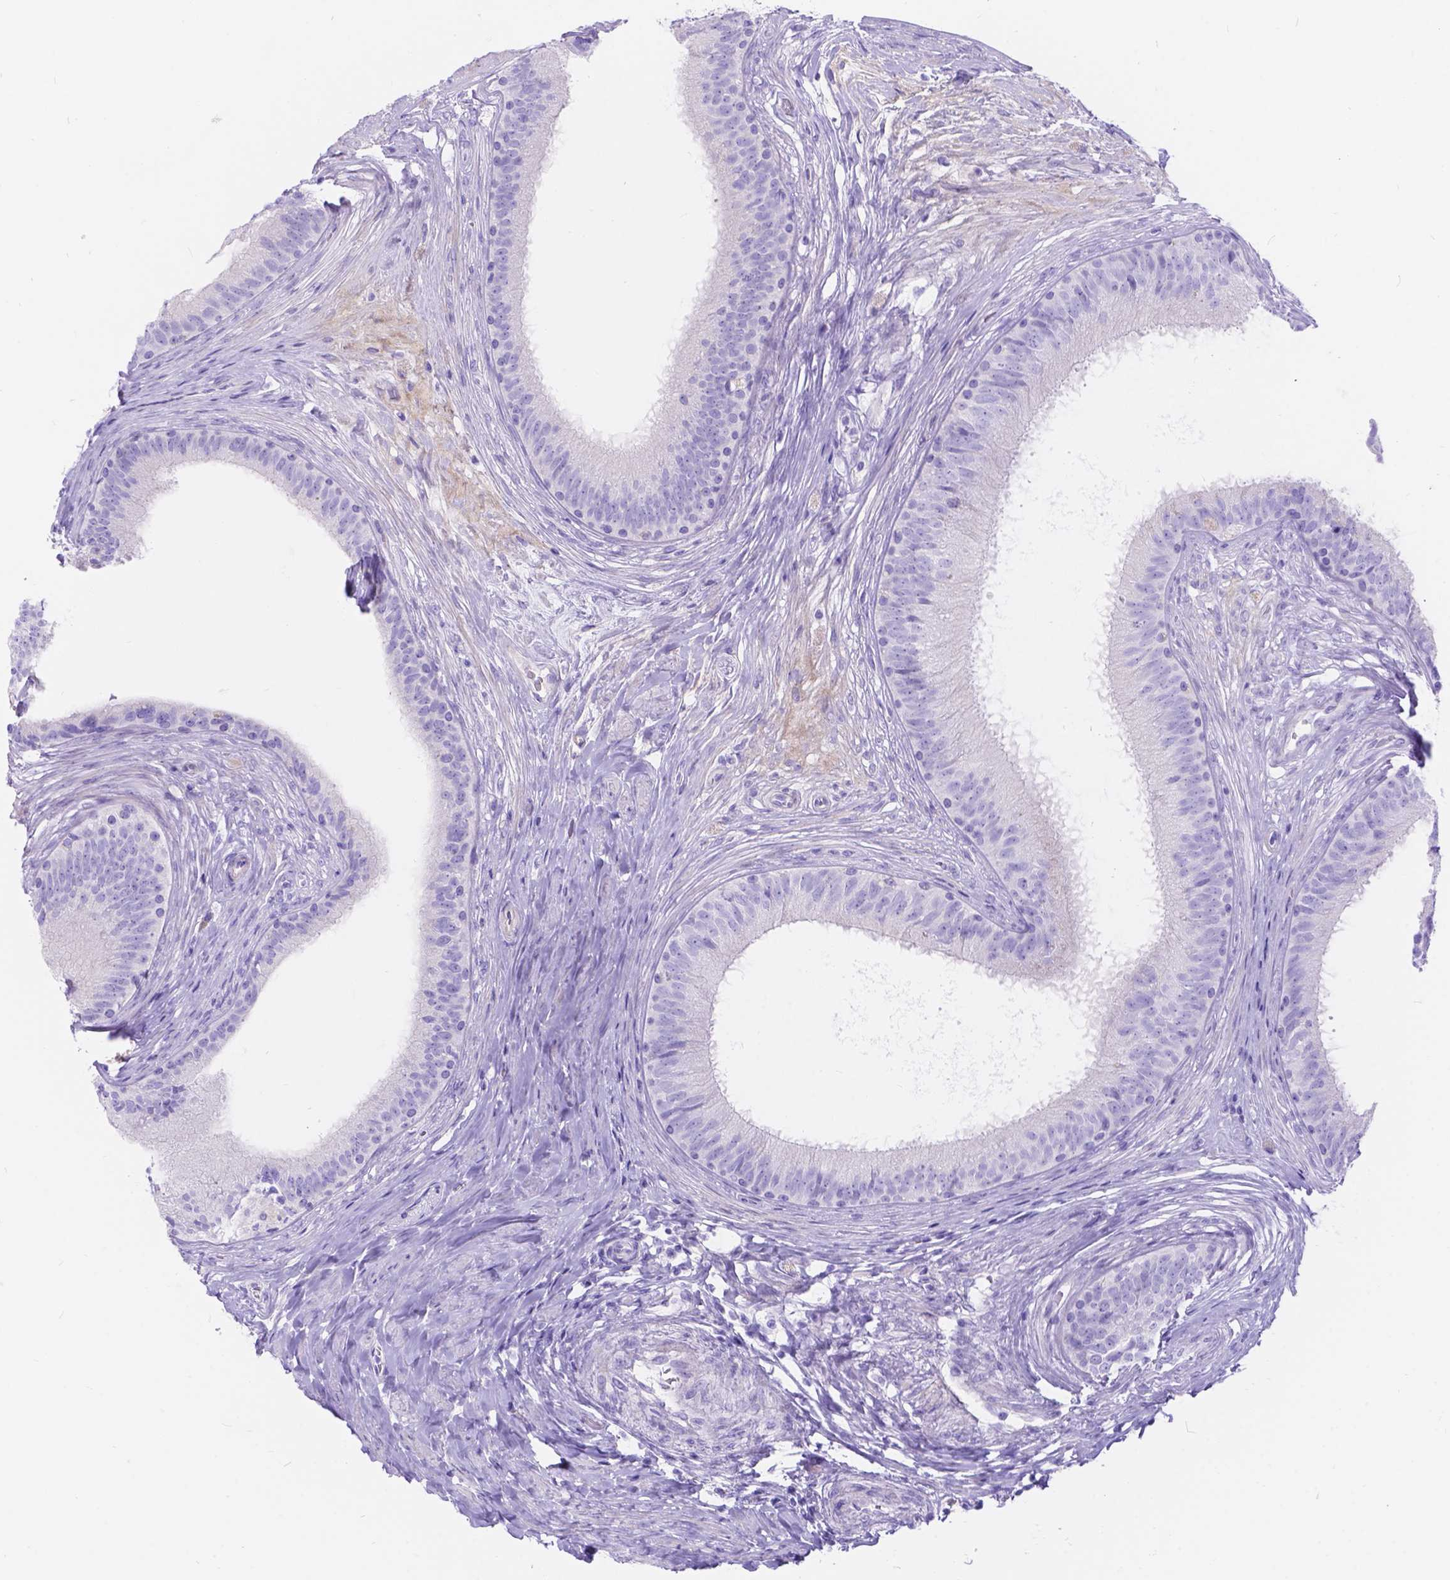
{"staining": {"intensity": "negative", "quantity": "none", "location": "none"}, "tissue": "epididymis", "cell_type": "Glandular cells", "image_type": "normal", "snomed": [{"axis": "morphology", "description": "Normal tissue, NOS"}, {"axis": "topography", "description": "Epididymis"}], "caption": "Glandular cells show no significant expression in benign epididymis.", "gene": "KLHL10", "patient": {"sex": "male", "age": 59}}